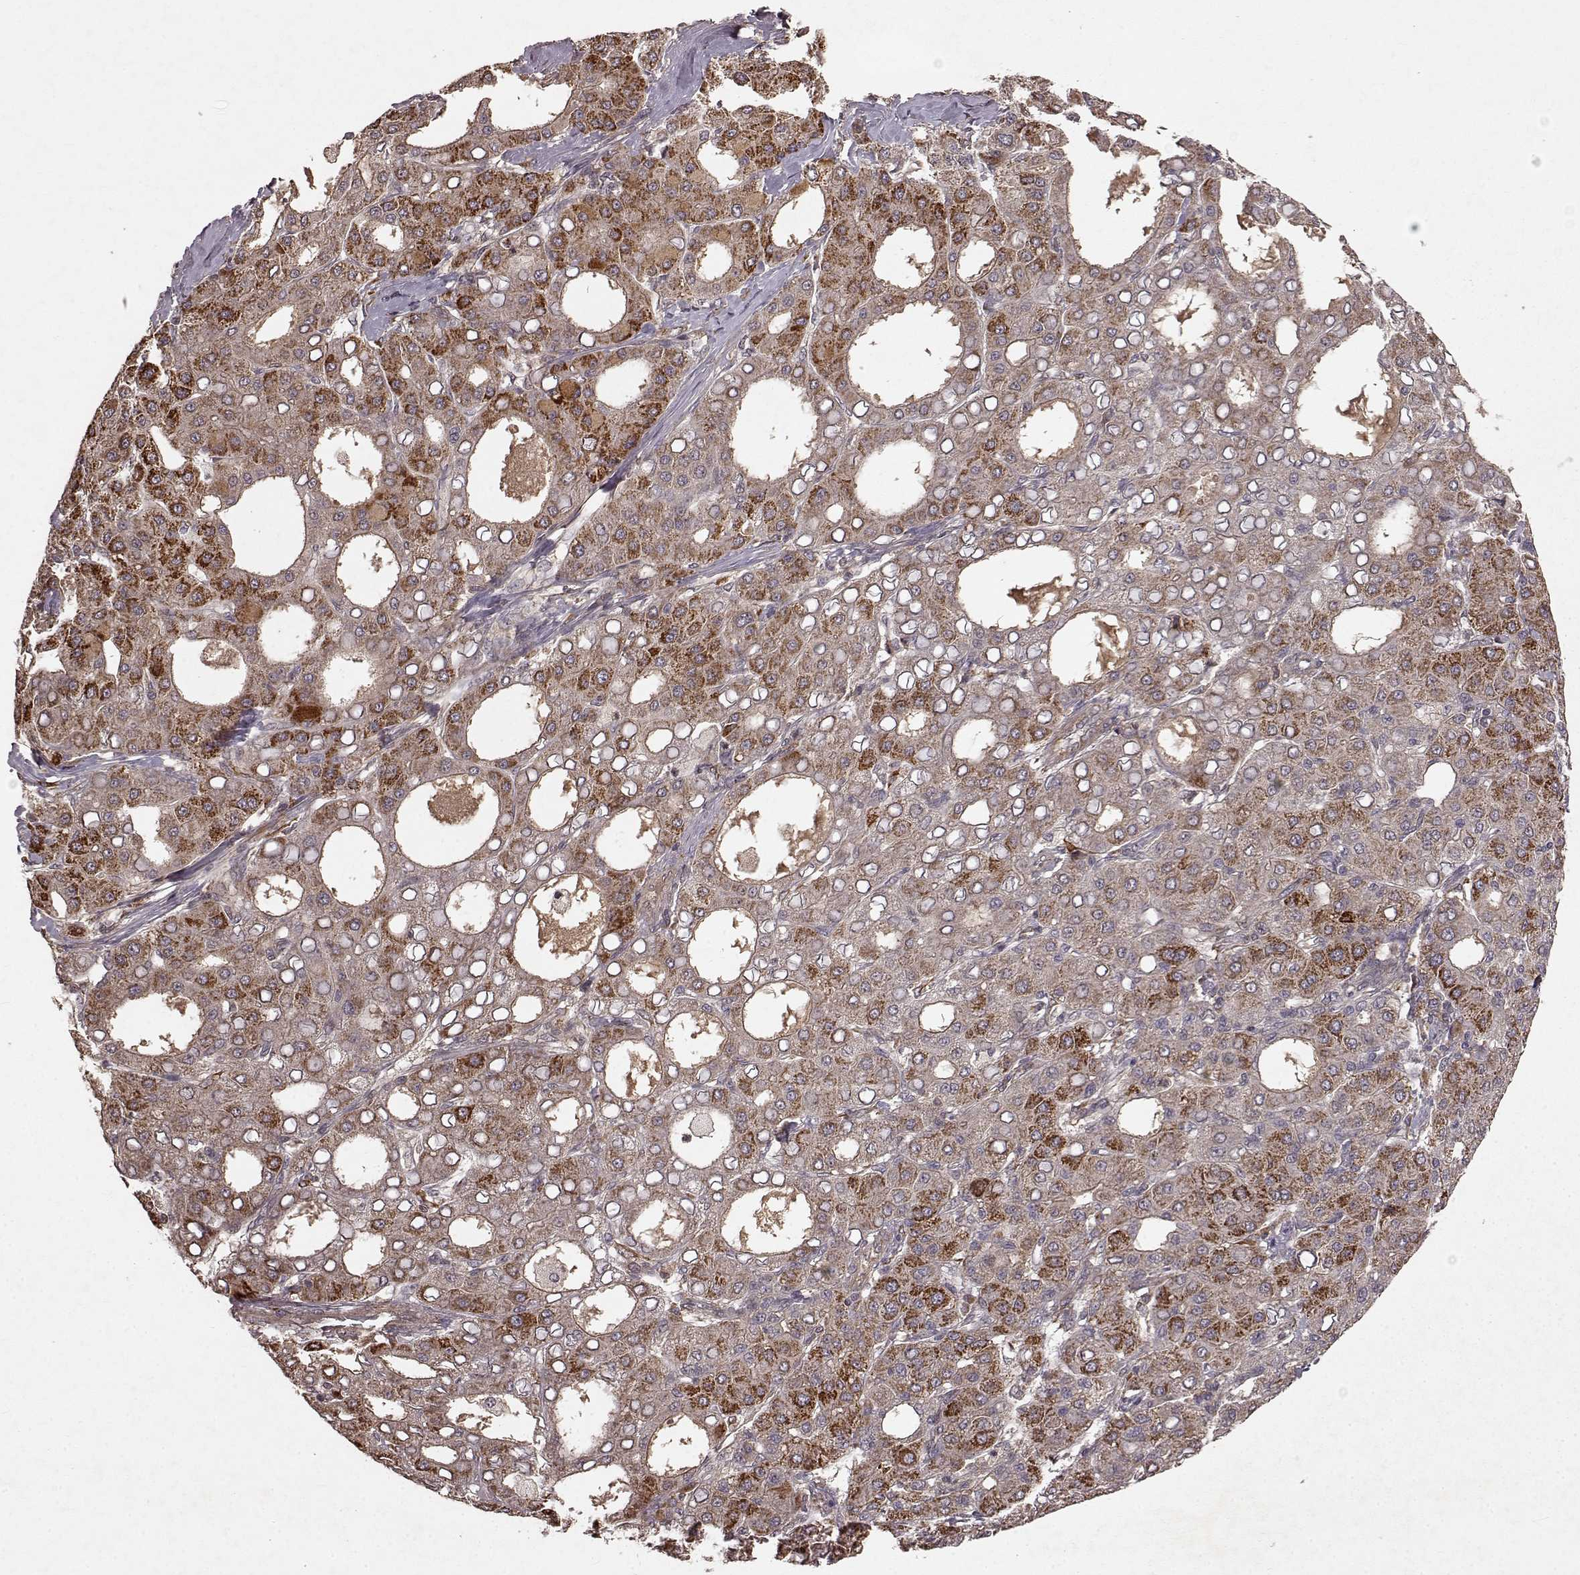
{"staining": {"intensity": "strong", "quantity": "<25%", "location": "cytoplasmic/membranous"}, "tissue": "liver cancer", "cell_type": "Tumor cells", "image_type": "cancer", "snomed": [{"axis": "morphology", "description": "Carcinoma, Hepatocellular, NOS"}, {"axis": "topography", "description": "Liver"}], "caption": "A brown stain labels strong cytoplasmic/membranous positivity of a protein in human liver hepatocellular carcinoma tumor cells.", "gene": "FSTL1", "patient": {"sex": "male", "age": 65}}